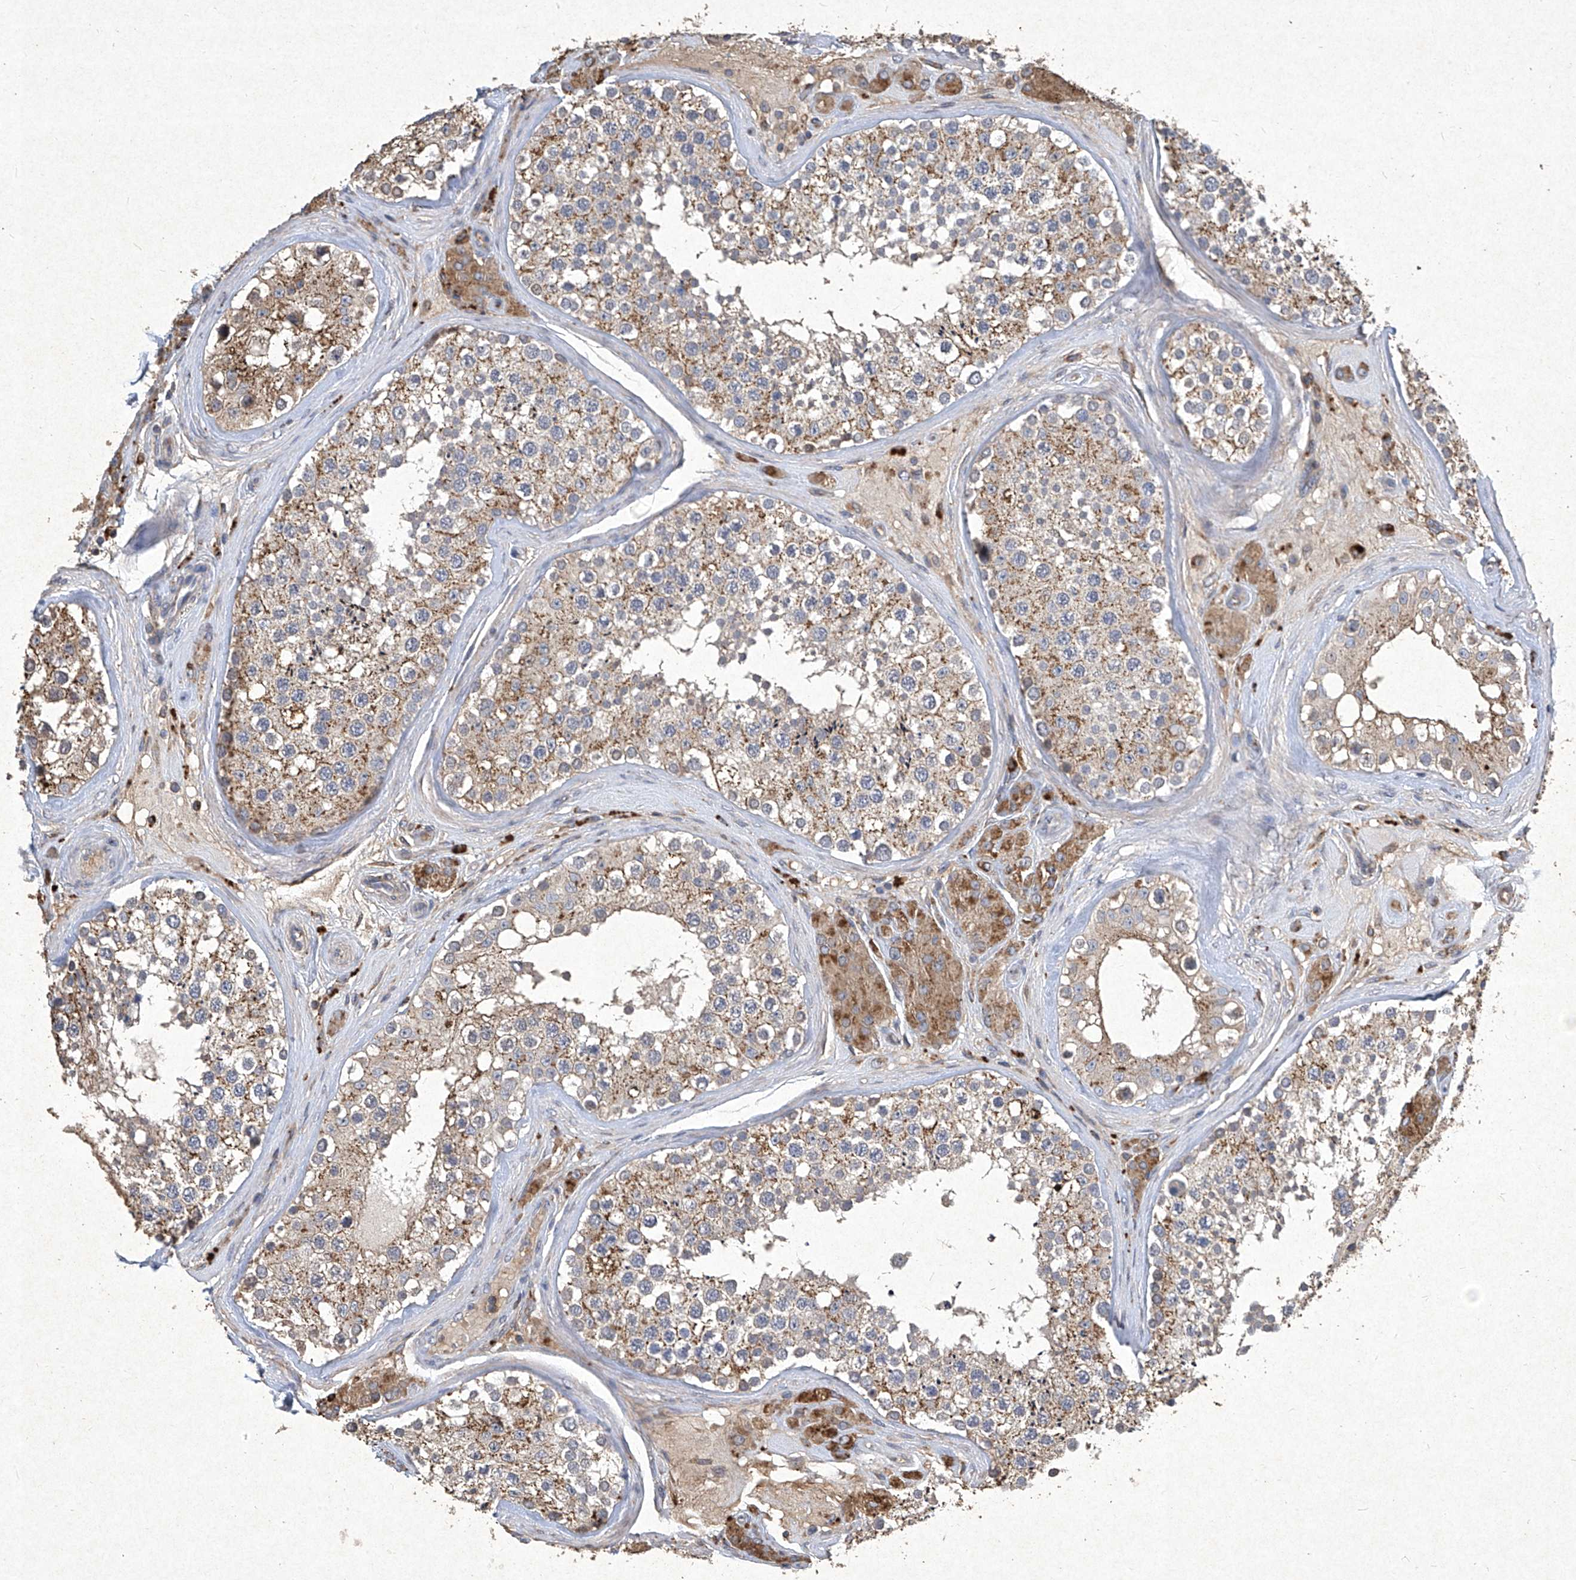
{"staining": {"intensity": "moderate", "quantity": "25%-75%", "location": "cytoplasmic/membranous"}, "tissue": "testis", "cell_type": "Cells in seminiferous ducts", "image_type": "normal", "snomed": [{"axis": "morphology", "description": "Normal tissue, NOS"}, {"axis": "topography", "description": "Testis"}], "caption": "Testis stained with DAB immunohistochemistry shows medium levels of moderate cytoplasmic/membranous positivity in approximately 25%-75% of cells in seminiferous ducts.", "gene": "MED16", "patient": {"sex": "male", "age": 46}}